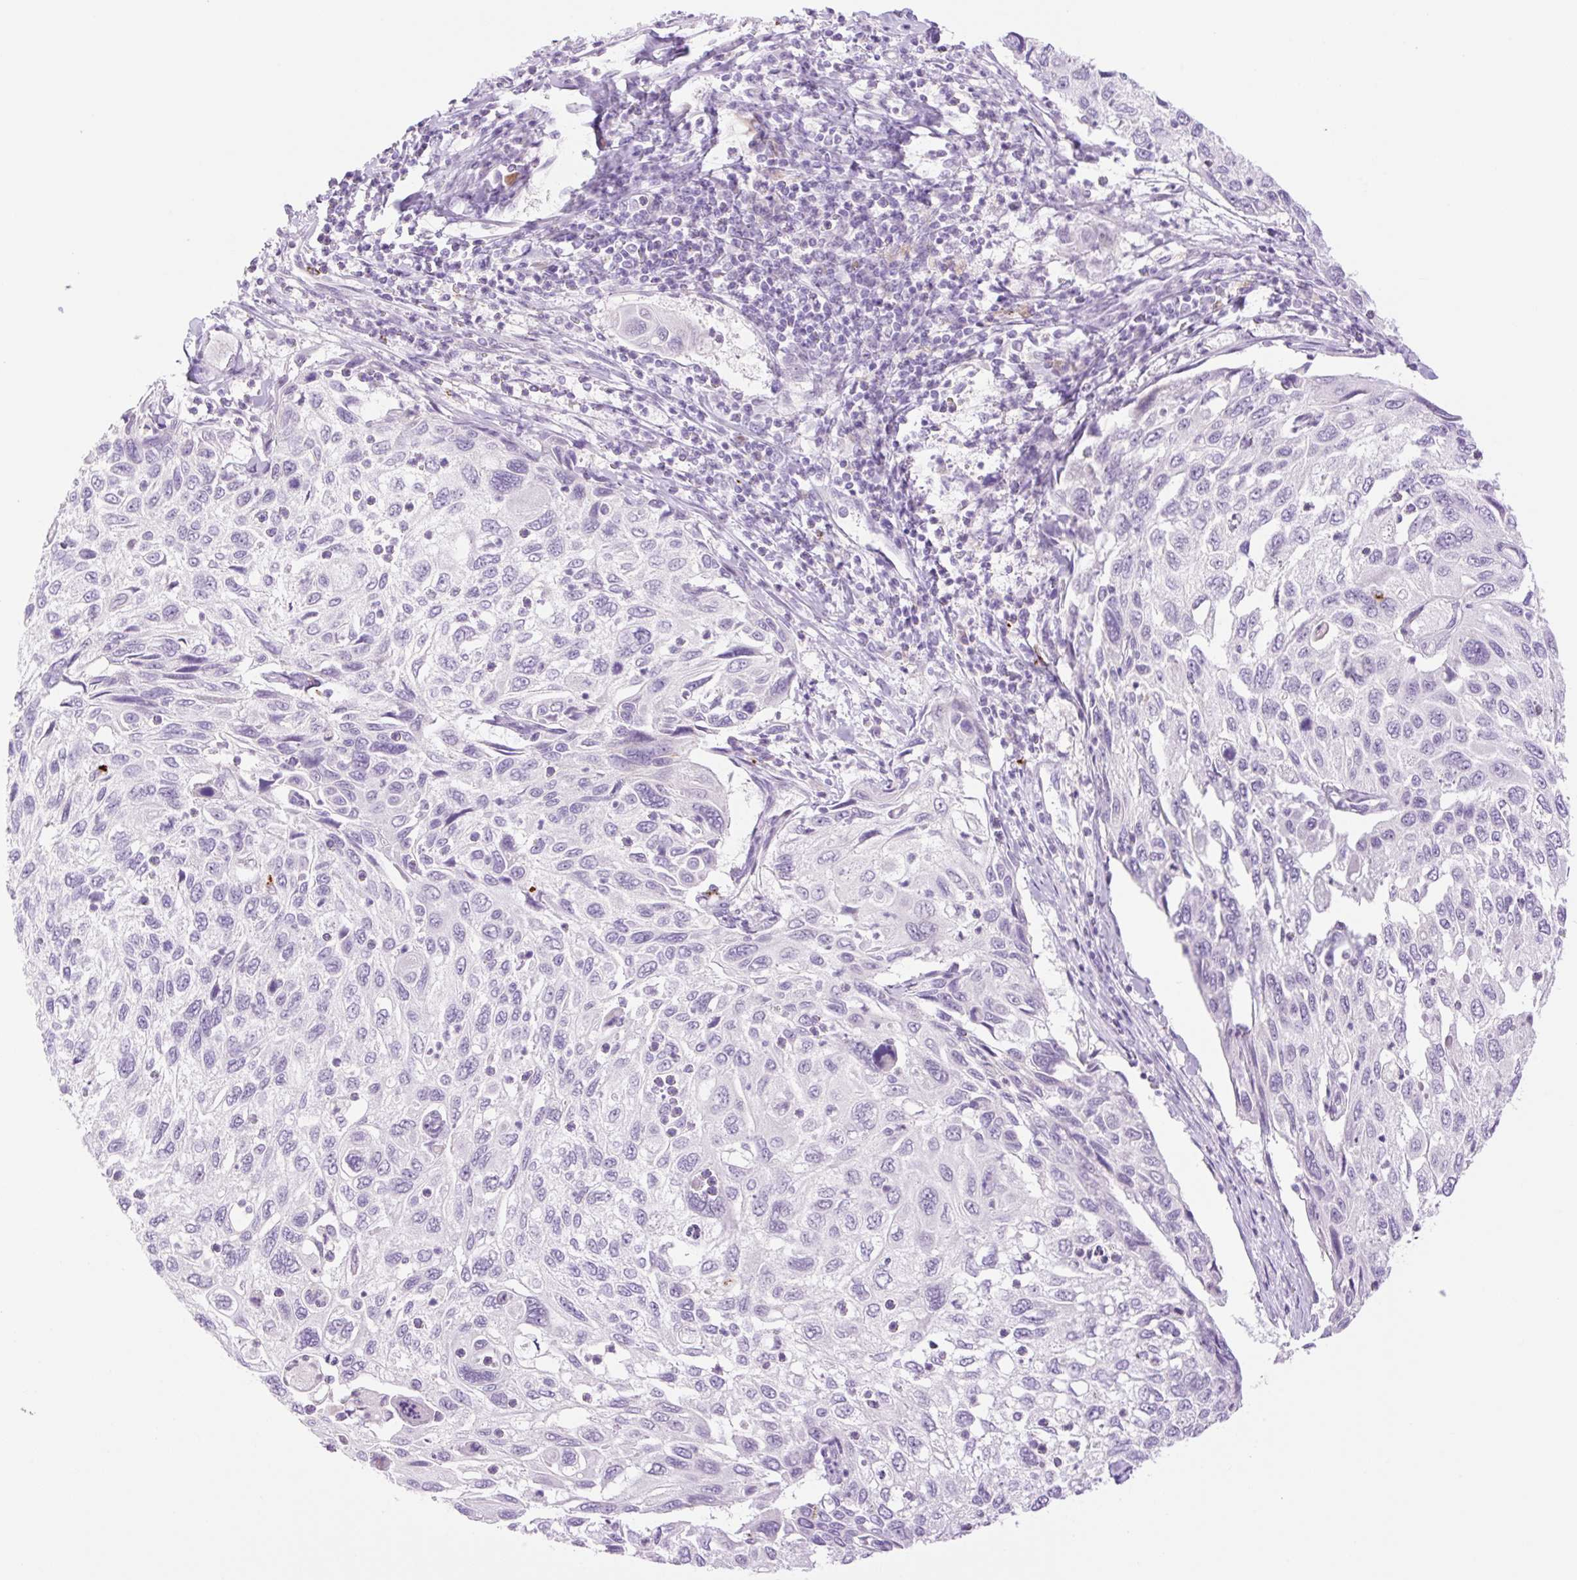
{"staining": {"intensity": "negative", "quantity": "none", "location": "none"}, "tissue": "cervical cancer", "cell_type": "Tumor cells", "image_type": "cancer", "snomed": [{"axis": "morphology", "description": "Squamous cell carcinoma, NOS"}, {"axis": "topography", "description": "Cervix"}], "caption": "An image of human squamous cell carcinoma (cervical) is negative for staining in tumor cells.", "gene": "SPRYD4", "patient": {"sex": "female", "age": 70}}